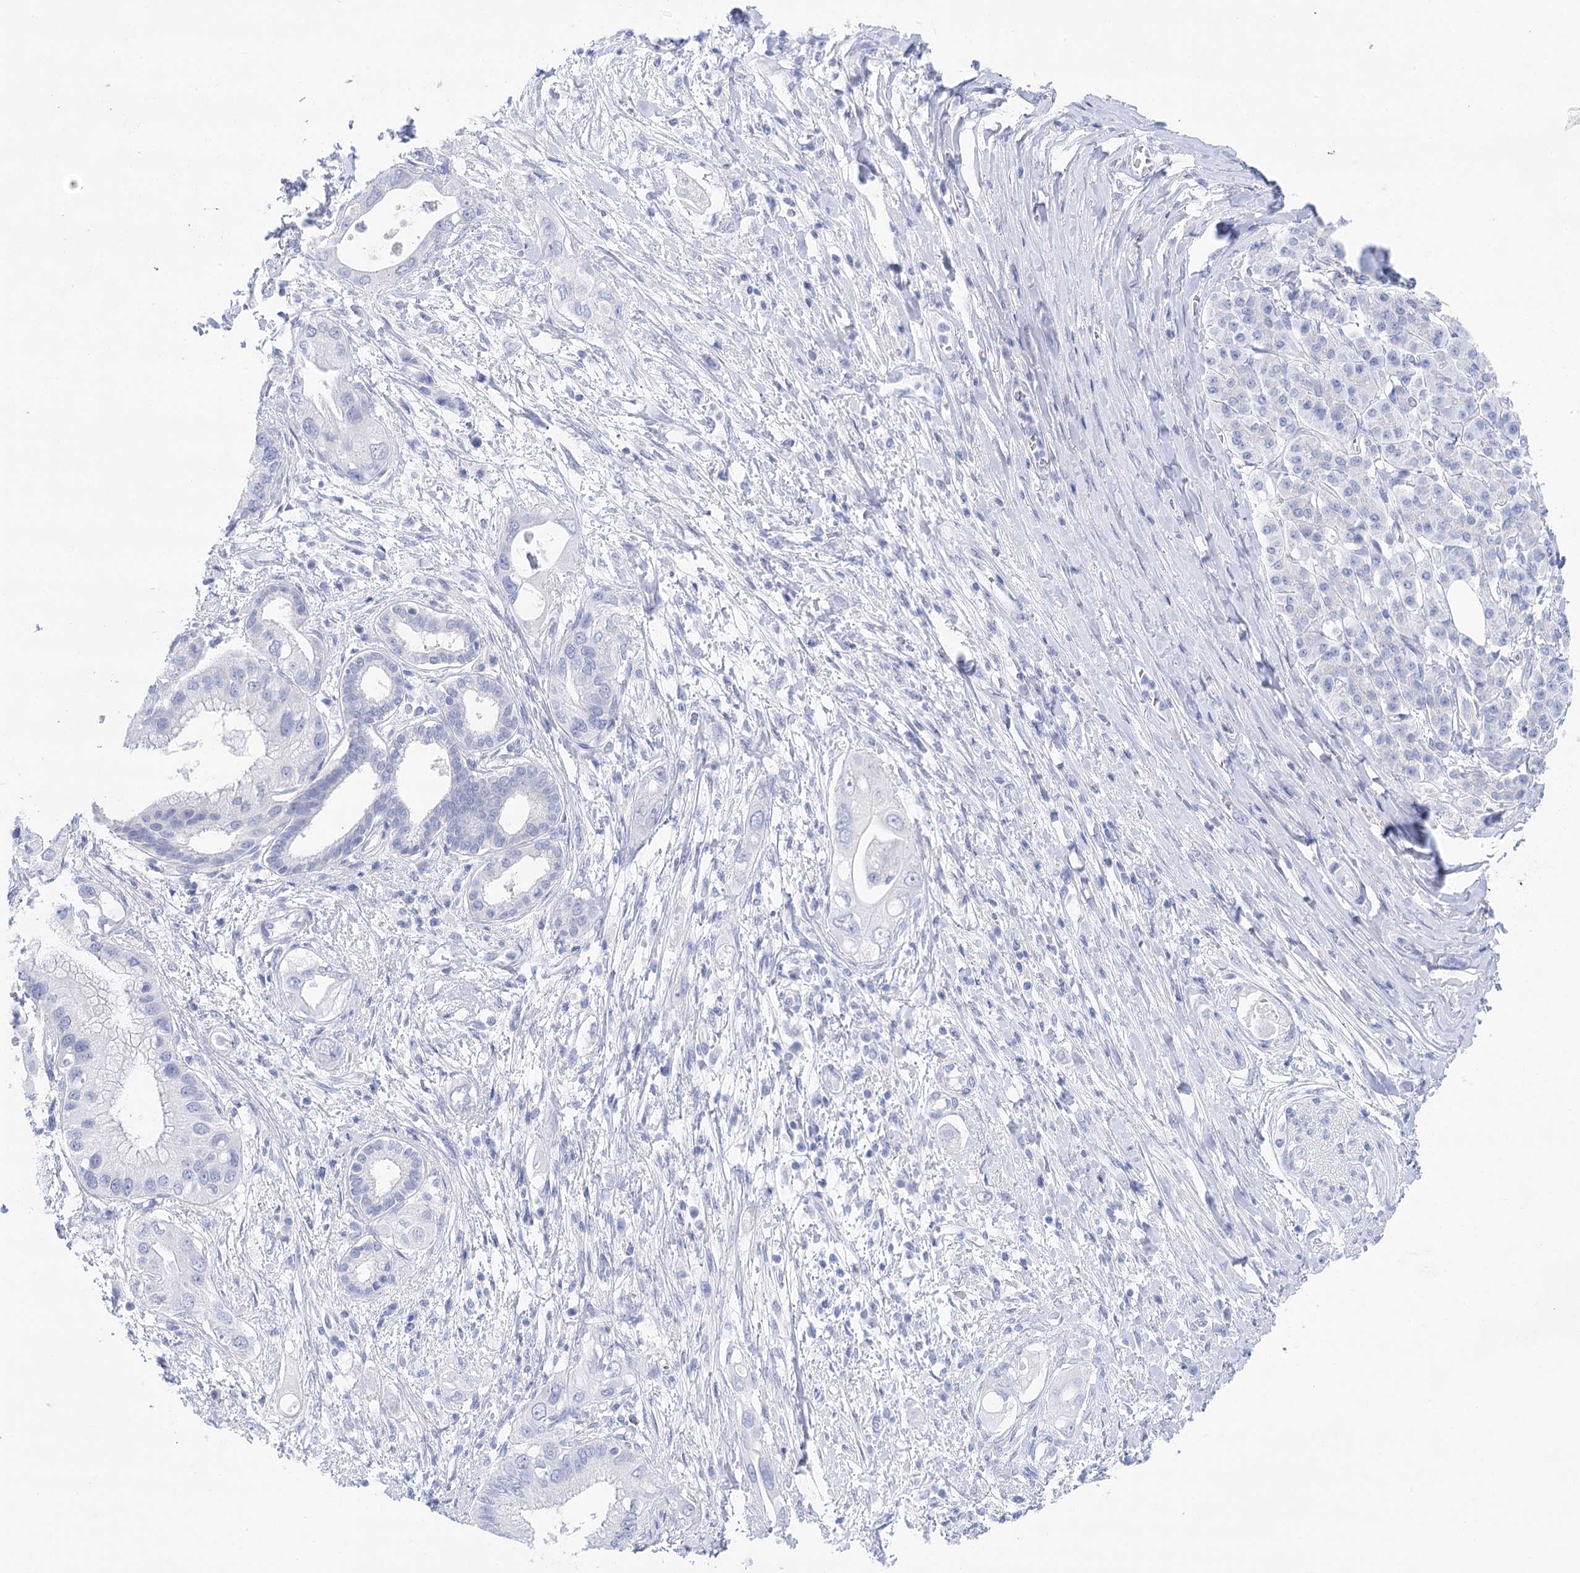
{"staining": {"intensity": "negative", "quantity": "none", "location": "none"}, "tissue": "pancreatic cancer", "cell_type": "Tumor cells", "image_type": "cancer", "snomed": [{"axis": "morphology", "description": "Inflammation, NOS"}, {"axis": "morphology", "description": "Adenocarcinoma, NOS"}, {"axis": "topography", "description": "Pancreas"}], "caption": "Immunohistochemistry (IHC) of human pancreatic cancer (adenocarcinoma) reveals no staining in tumor cells.", "gene": "LALBA", "patient": {"sex": "female", "age": 56}}